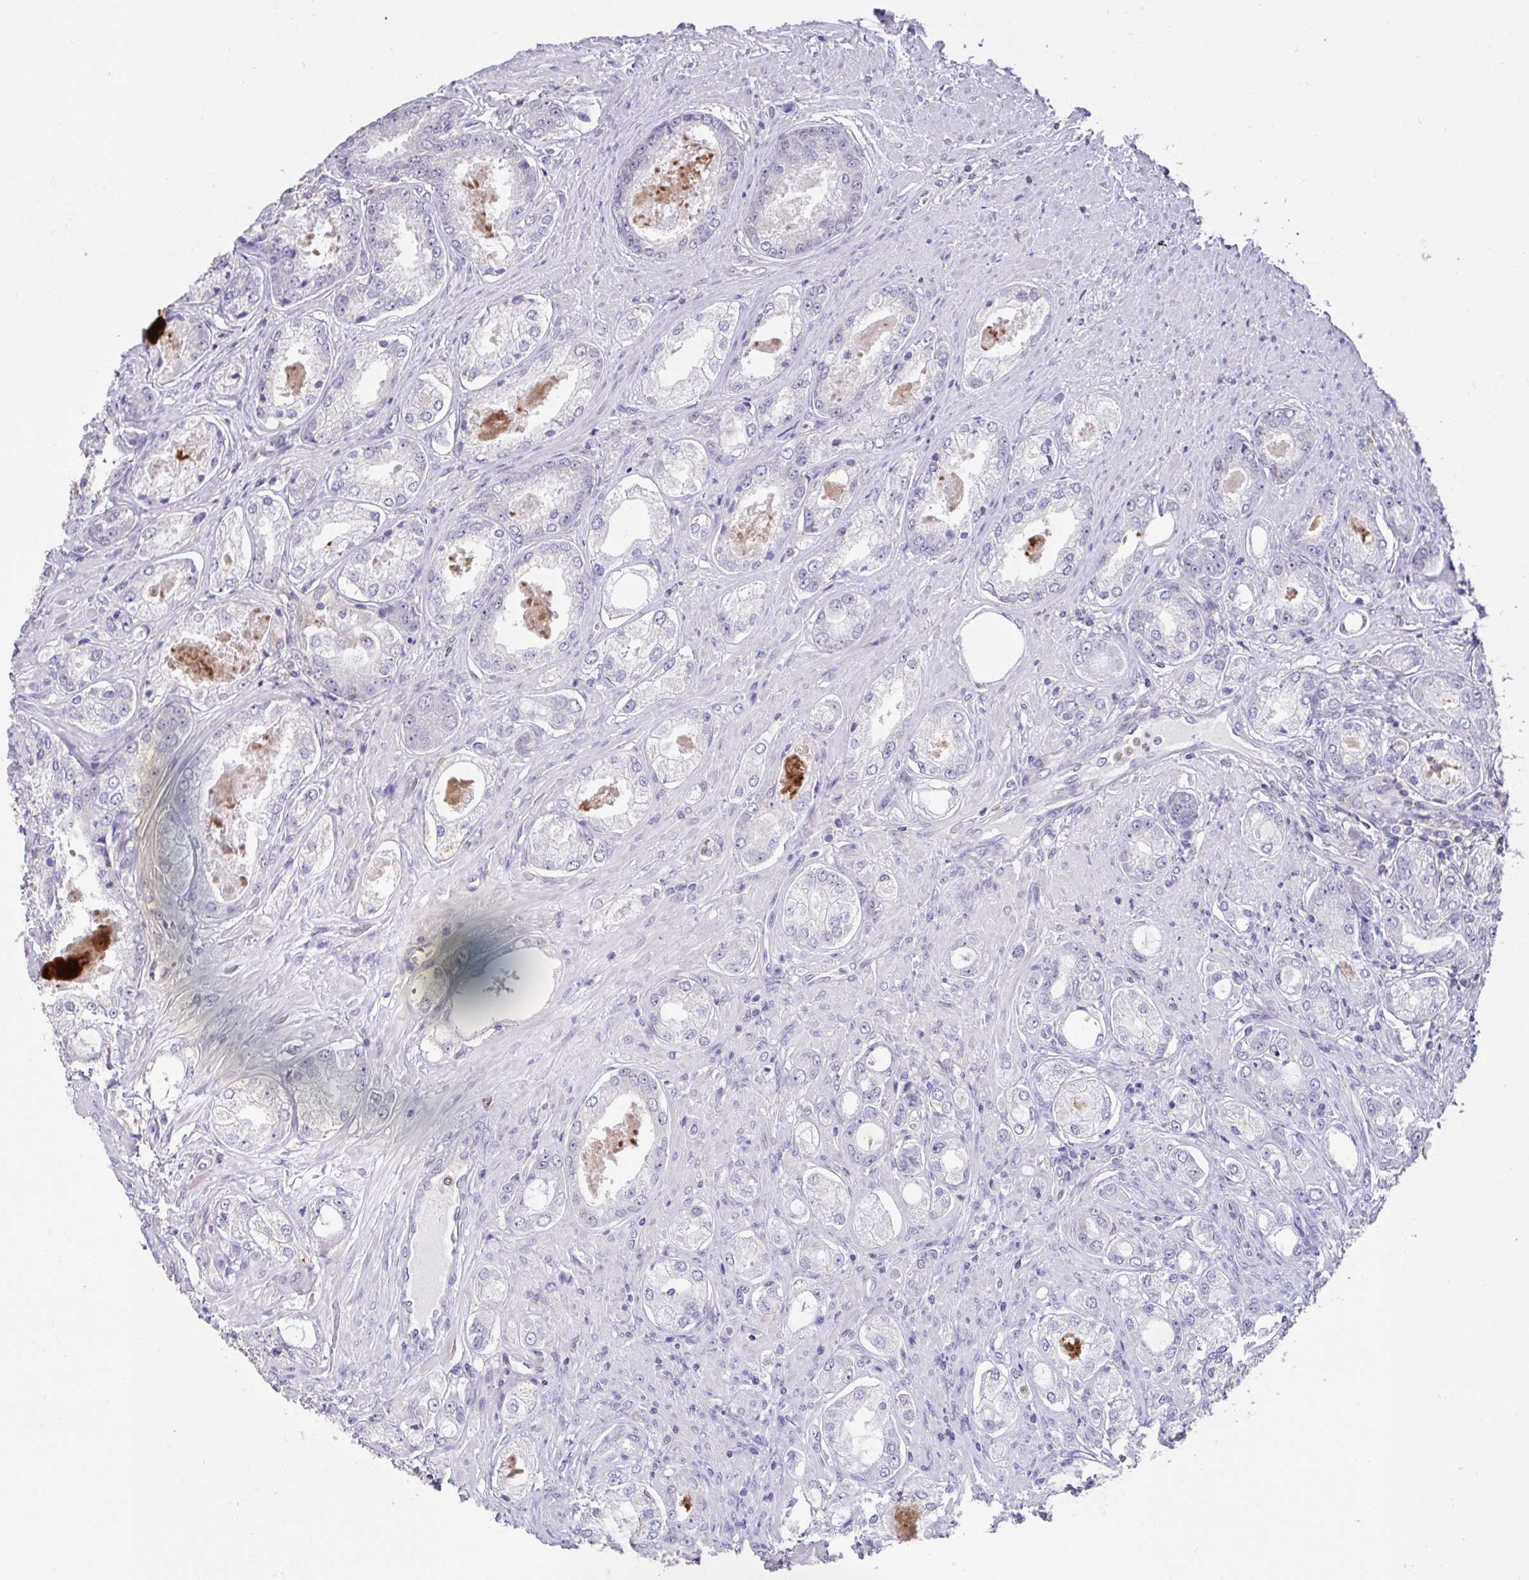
{"staining": {"intensity": "negative", "quantity": "none", "location": "none"}, "tissue": "prostate cancer", "cell_type": "Tumor cells", "image_type": "cancer", "snomed": [{"axis": "morphology", "description": "Adenocarcinoma, Low grade"}, {"axis": "topography", "description": "Prostate"}], "caption": "Immunohistochemical staining of human prostate cancer demonstrates no significant expression in tumor cells.", "gene": "DDX39A", "patient": {"sex": "male", "age": 68}}